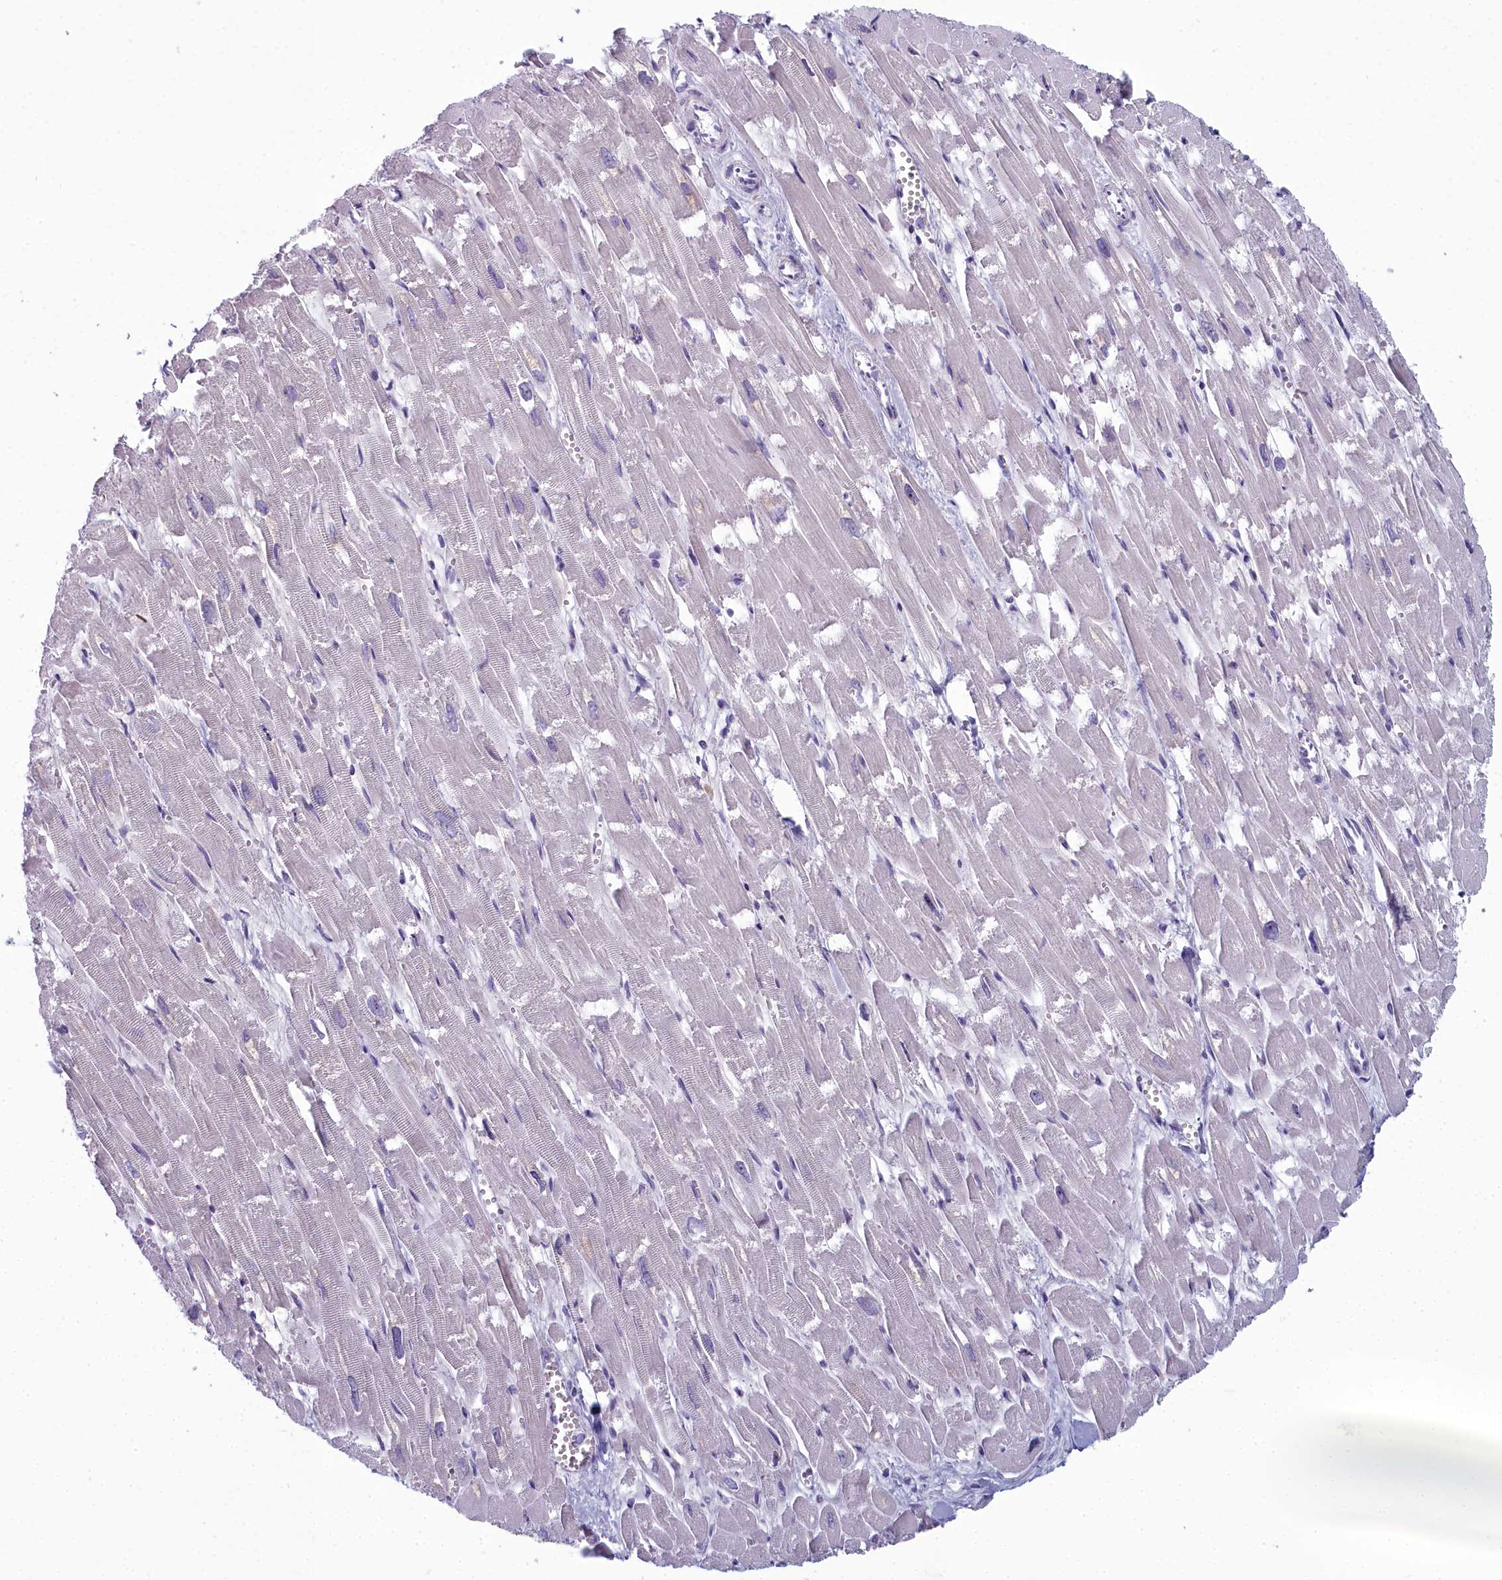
{"staining": {"intensity": "moderate", "quantity": "<25%", "location": "cytoplasmic/membranous"}, "tissue": "heart muscle", "cell_type": "Cardiomyocytes", "image_type": "normal", "snomed": [{"axis": "morphology", "description": "Normal tissue, NOS"}, {"axis": "topography", "description": "Heart"}], "caption": "The histopathology image demonstrates immunohistochemical staining of unremarkable heart muscle. There is moderate cytoplasmic/membranous staining is present in approximately <25% of cardiomyocytes.", "gene": "INSYN2A", "patient": {"sex": "male", "age": 54}}